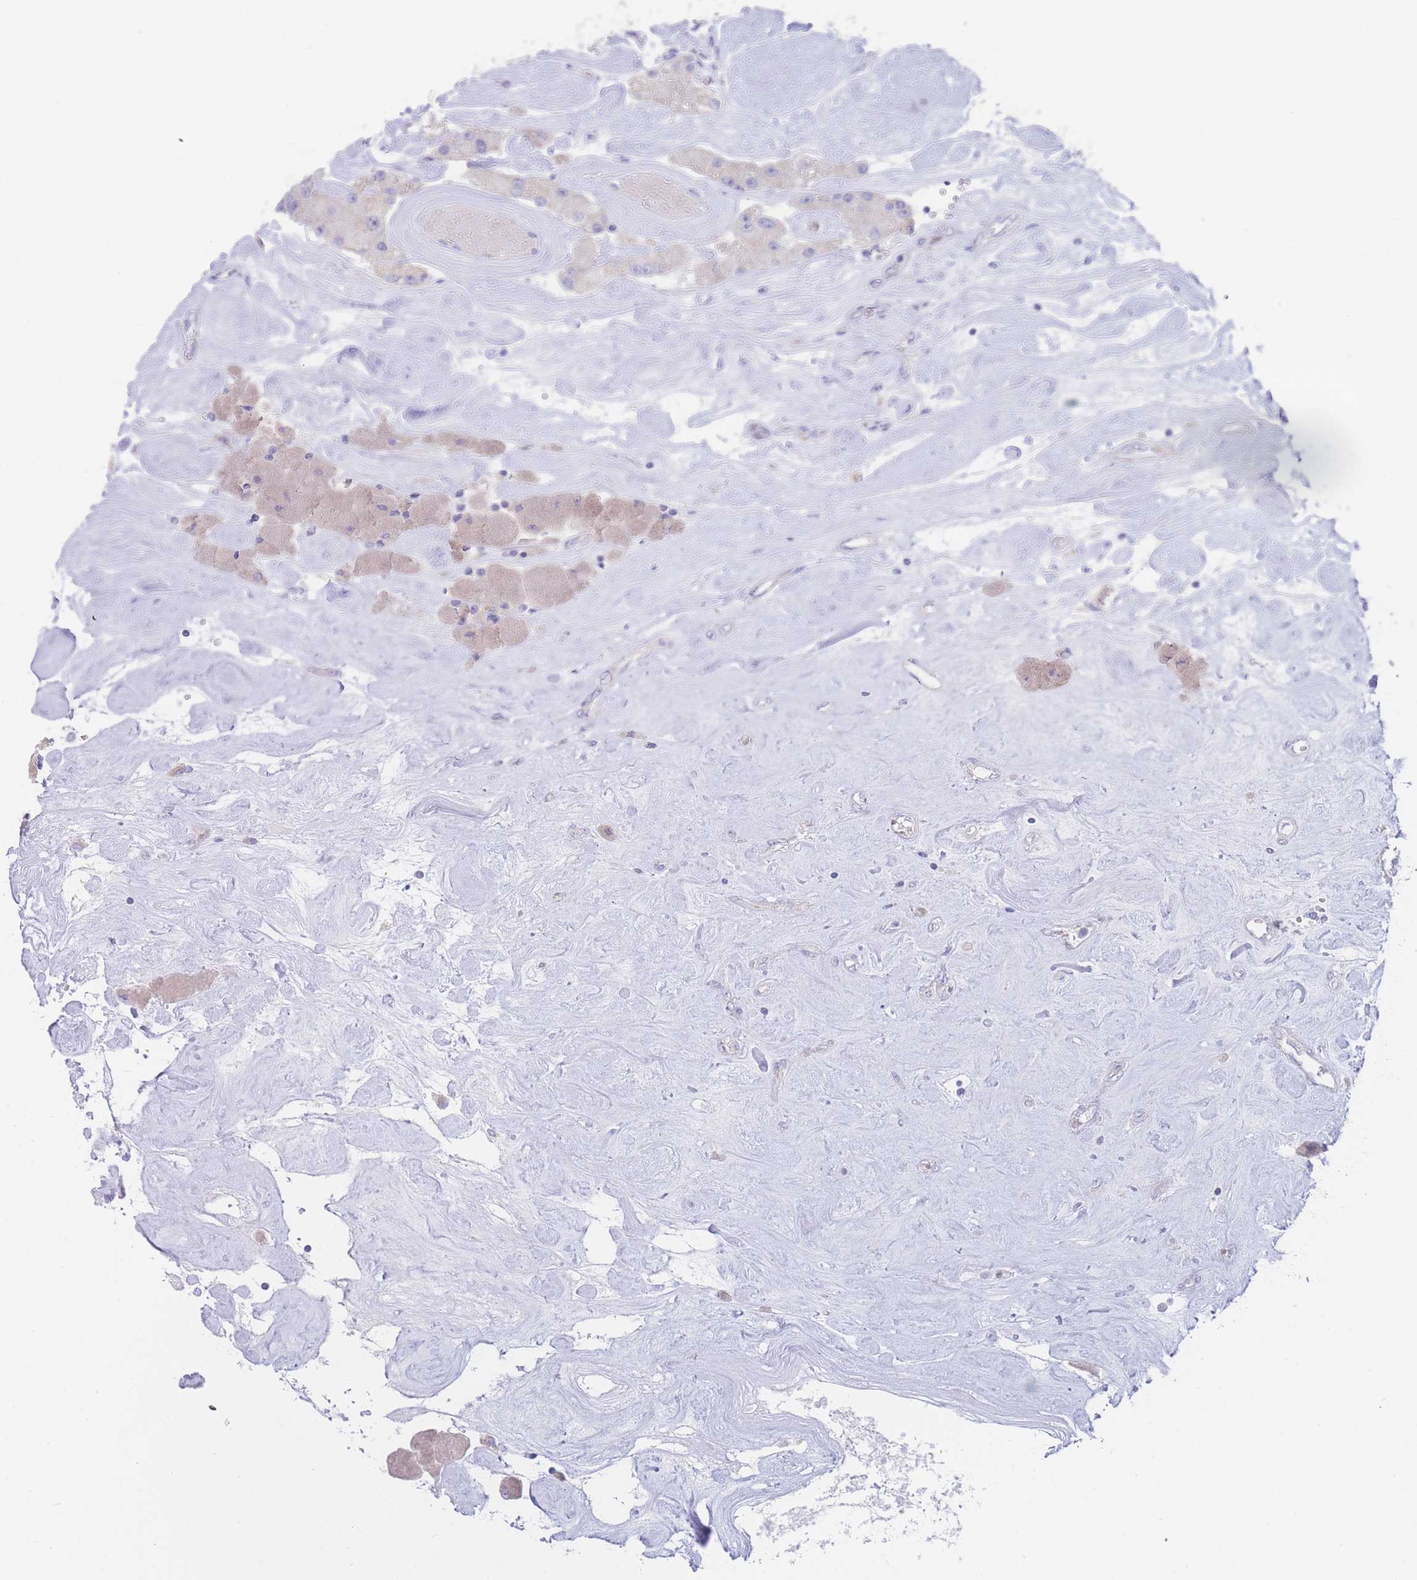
{"staining": {"intensity": "negative", "quantity": "none", "location": "none"}, "tissue": "carcinoid", "cell_type": "Tumor cells", "image_type": "cancer", "snomed": [{"axis": "morphology", "description": "Carcinoid, malignant, NOS"}, {"axis": "topography", "description": "Pancreas"}], "caption": "An immunohistochemistry histopathology image of carcinoid is shown. There is no staining in tumor cells of carcinoid.", "gene": "GPAM", "patient": {"sex": "male", "age": 41}}